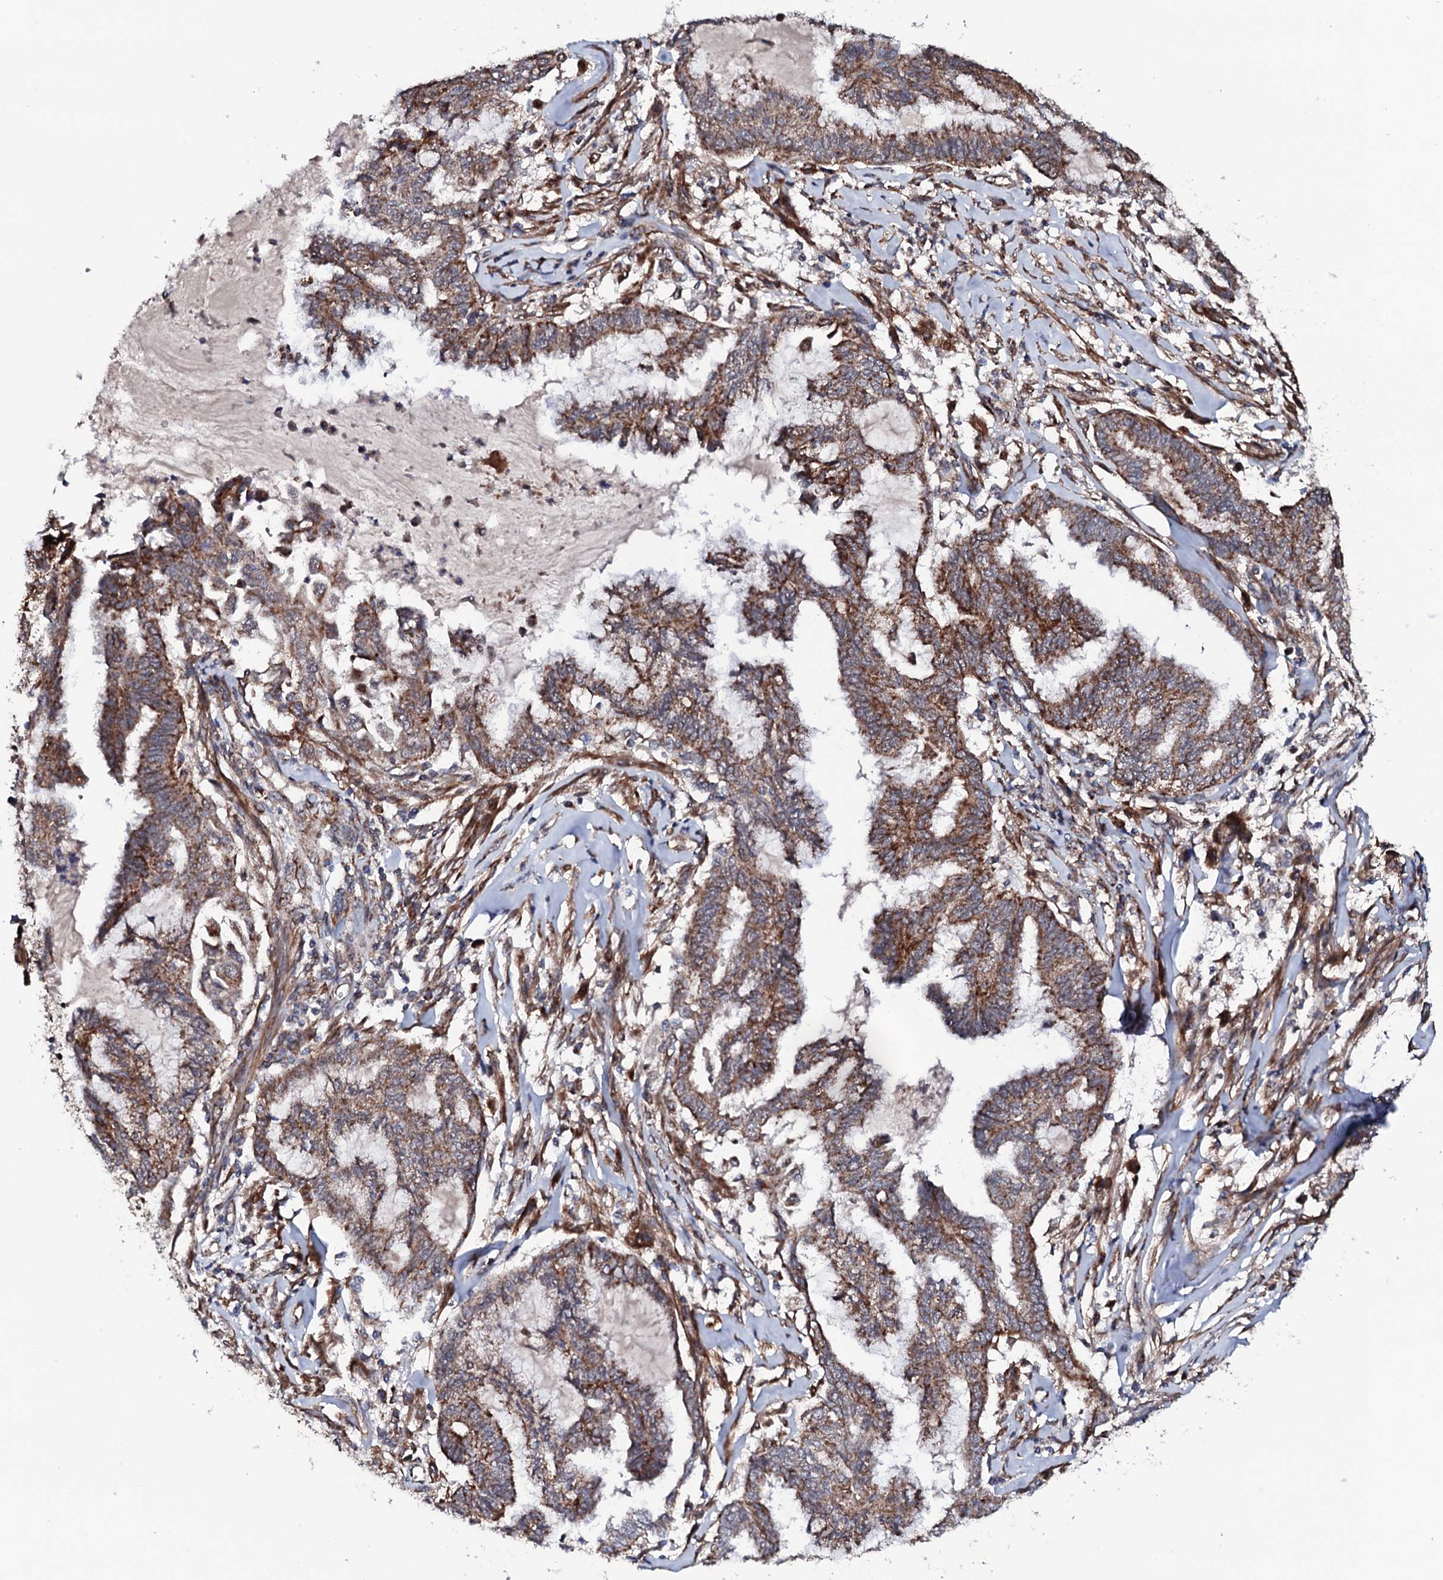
{"staining": {"intensity": "moderate", "quantity": ">75%", "location": "cytoplasmic/membranous"}, "tissue": "endometrial cancer", "cell_type": "Tumor cells", "image_type": "cancer", "snomed": [{"axis": "morphology", "description": "Adenocarcinoma, NOS"}, {"axis": "topography", "description": "Endometrium"}], "caption": "Moderate cytoplasmic/membranous protein positivity is identified in about >75% of tumor cells in adenocarcinoma (endometrial).", "gene": "MTIF3", "patient": {"sex": "female", "age": 86}}